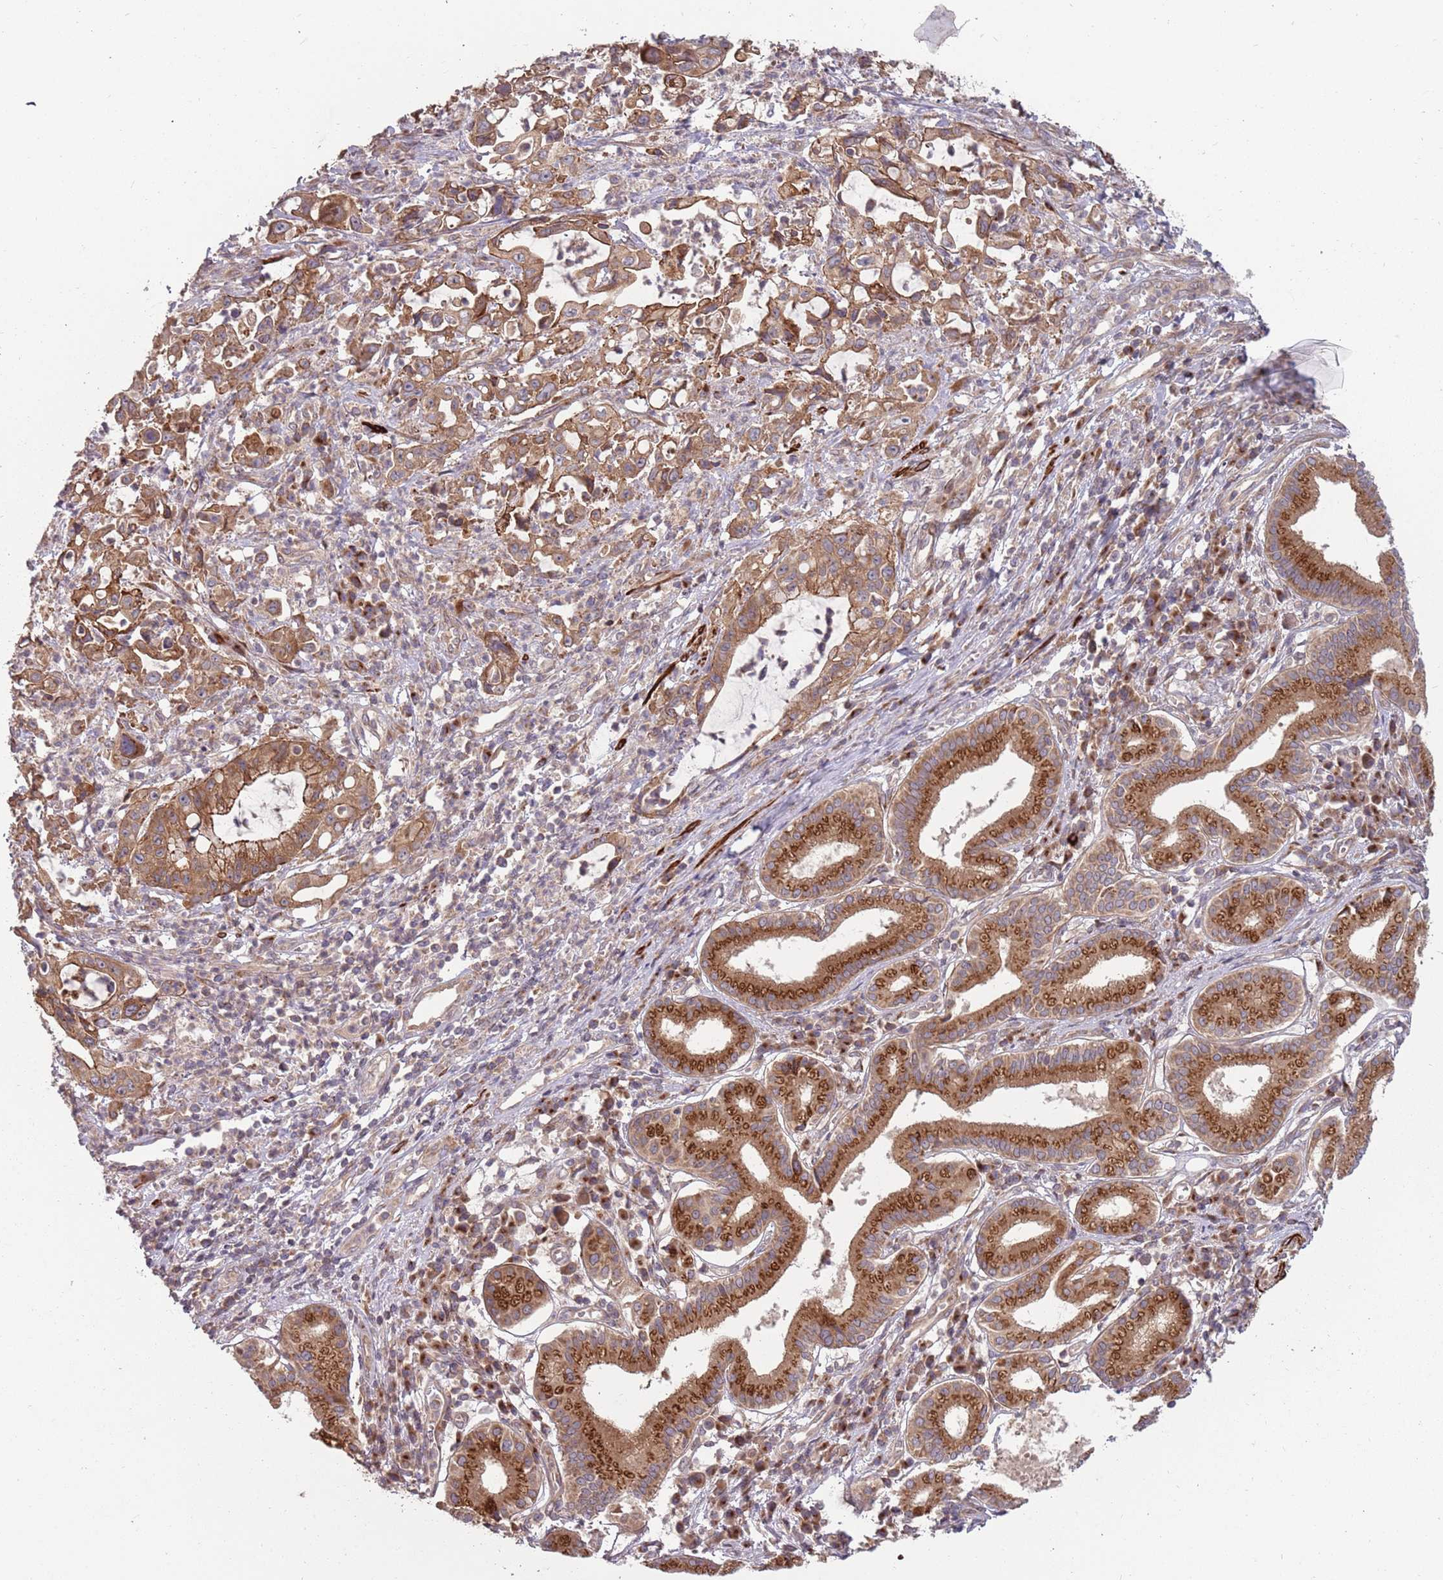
{"staining": {"intensity": "moderate", "quantity": ">75%", "location": "cytoplasmic/membranous"}, "tissue": "pancreatic cancer", "cell_type": "Tumor cells", "image_type": "cancer", "snomed": [{"axis": "morphology", "description": "Adenocarcinoma, NOS"}, {"axis": "topography", "description": "Pancreas"}], "caption": "Immunohistochemistry (IHC) (DAB (3,3'-diaminobenzidine)) staining of adenocarcinoma (pancreatic) exhibits moderate cytoplasmic/membranous protein positivity in about >75% of tumor cells. (brown staining indicates protein expression, while blue staining denotes nuclei).", "gene": "PLD6", "patient": {"sex": "female", "age": 61}}